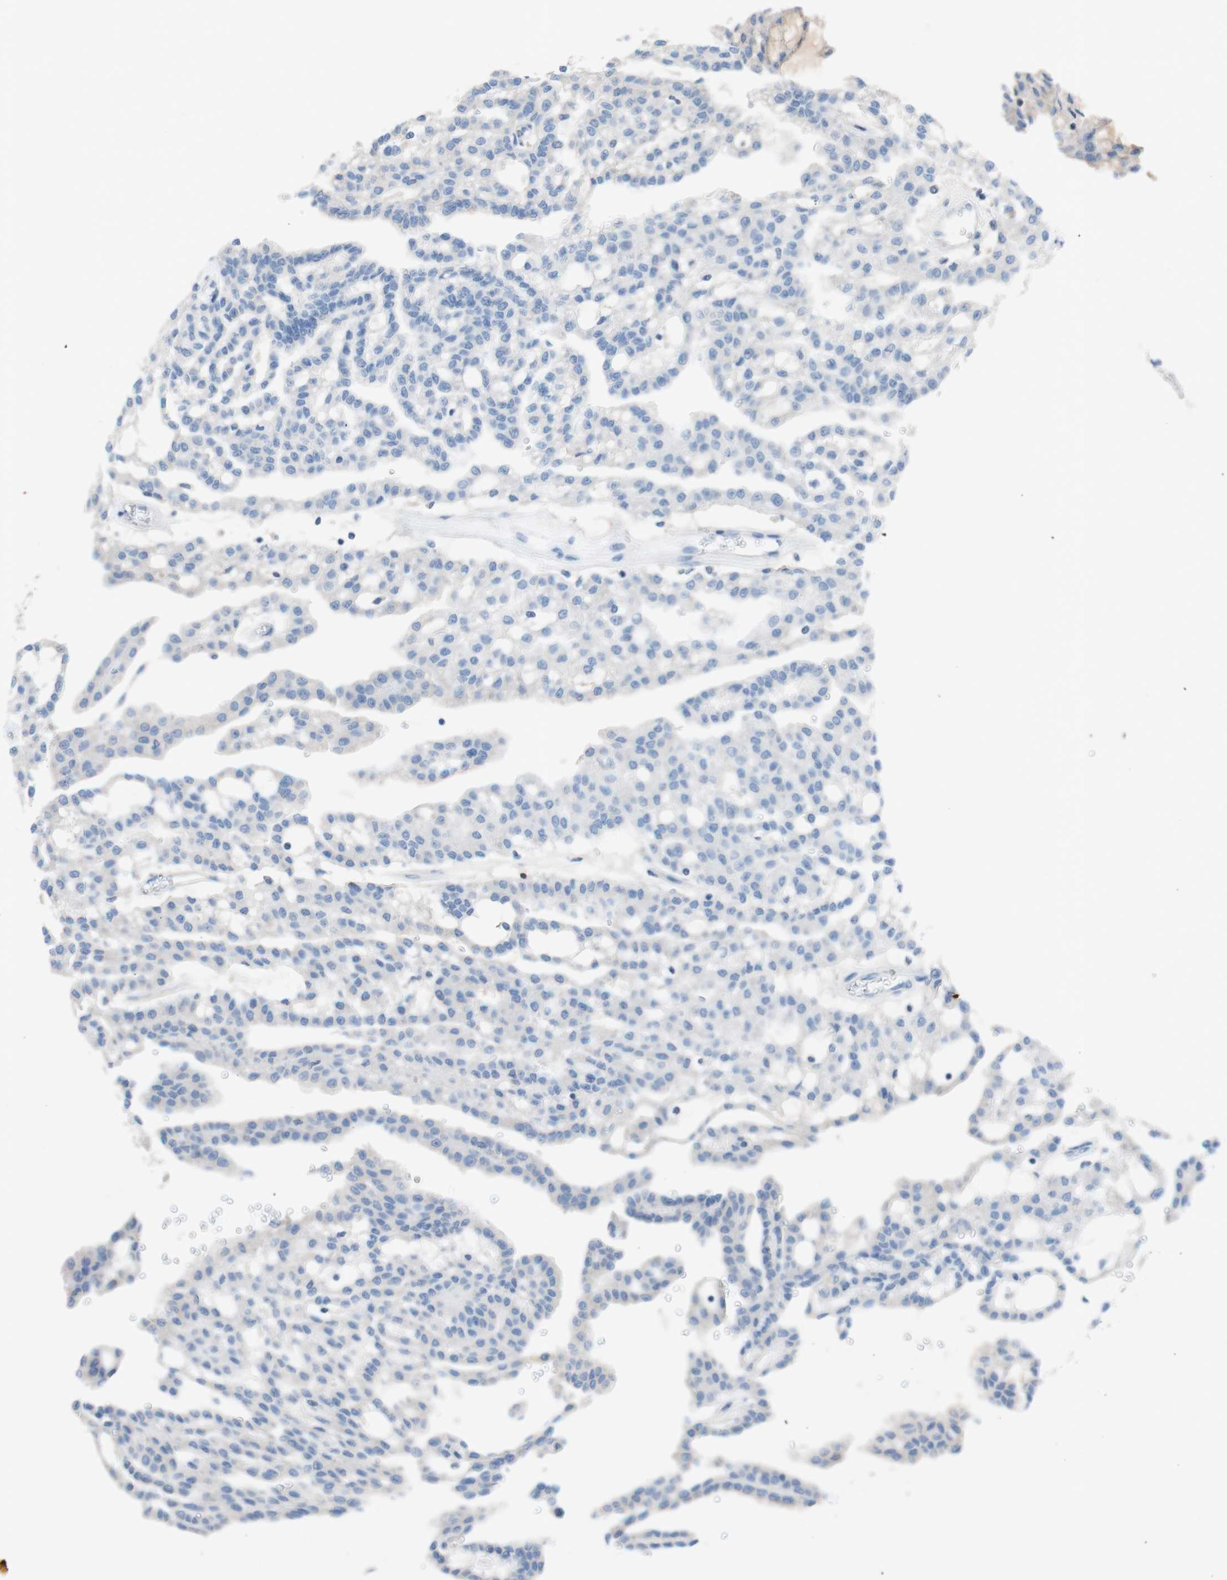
{"staining": {"intensity": "negative", "quantity": "none", "location": "none"}, "tissue": "renal cancer", "cell_type": "Tumor cells", "image_type": "cancer", "snomed": [{"axis": "morphology", "description": "Adenocarcinoma, NOS"}, {"axis": "topography", "description": "Kidney"}], "caption": "Immunohistochemical staining of renal adenocarcinoma demonstrates no significant expression in tumor cells.", "gene": "PACSIN1", "patient": {"sex": "male", "age": 63}}